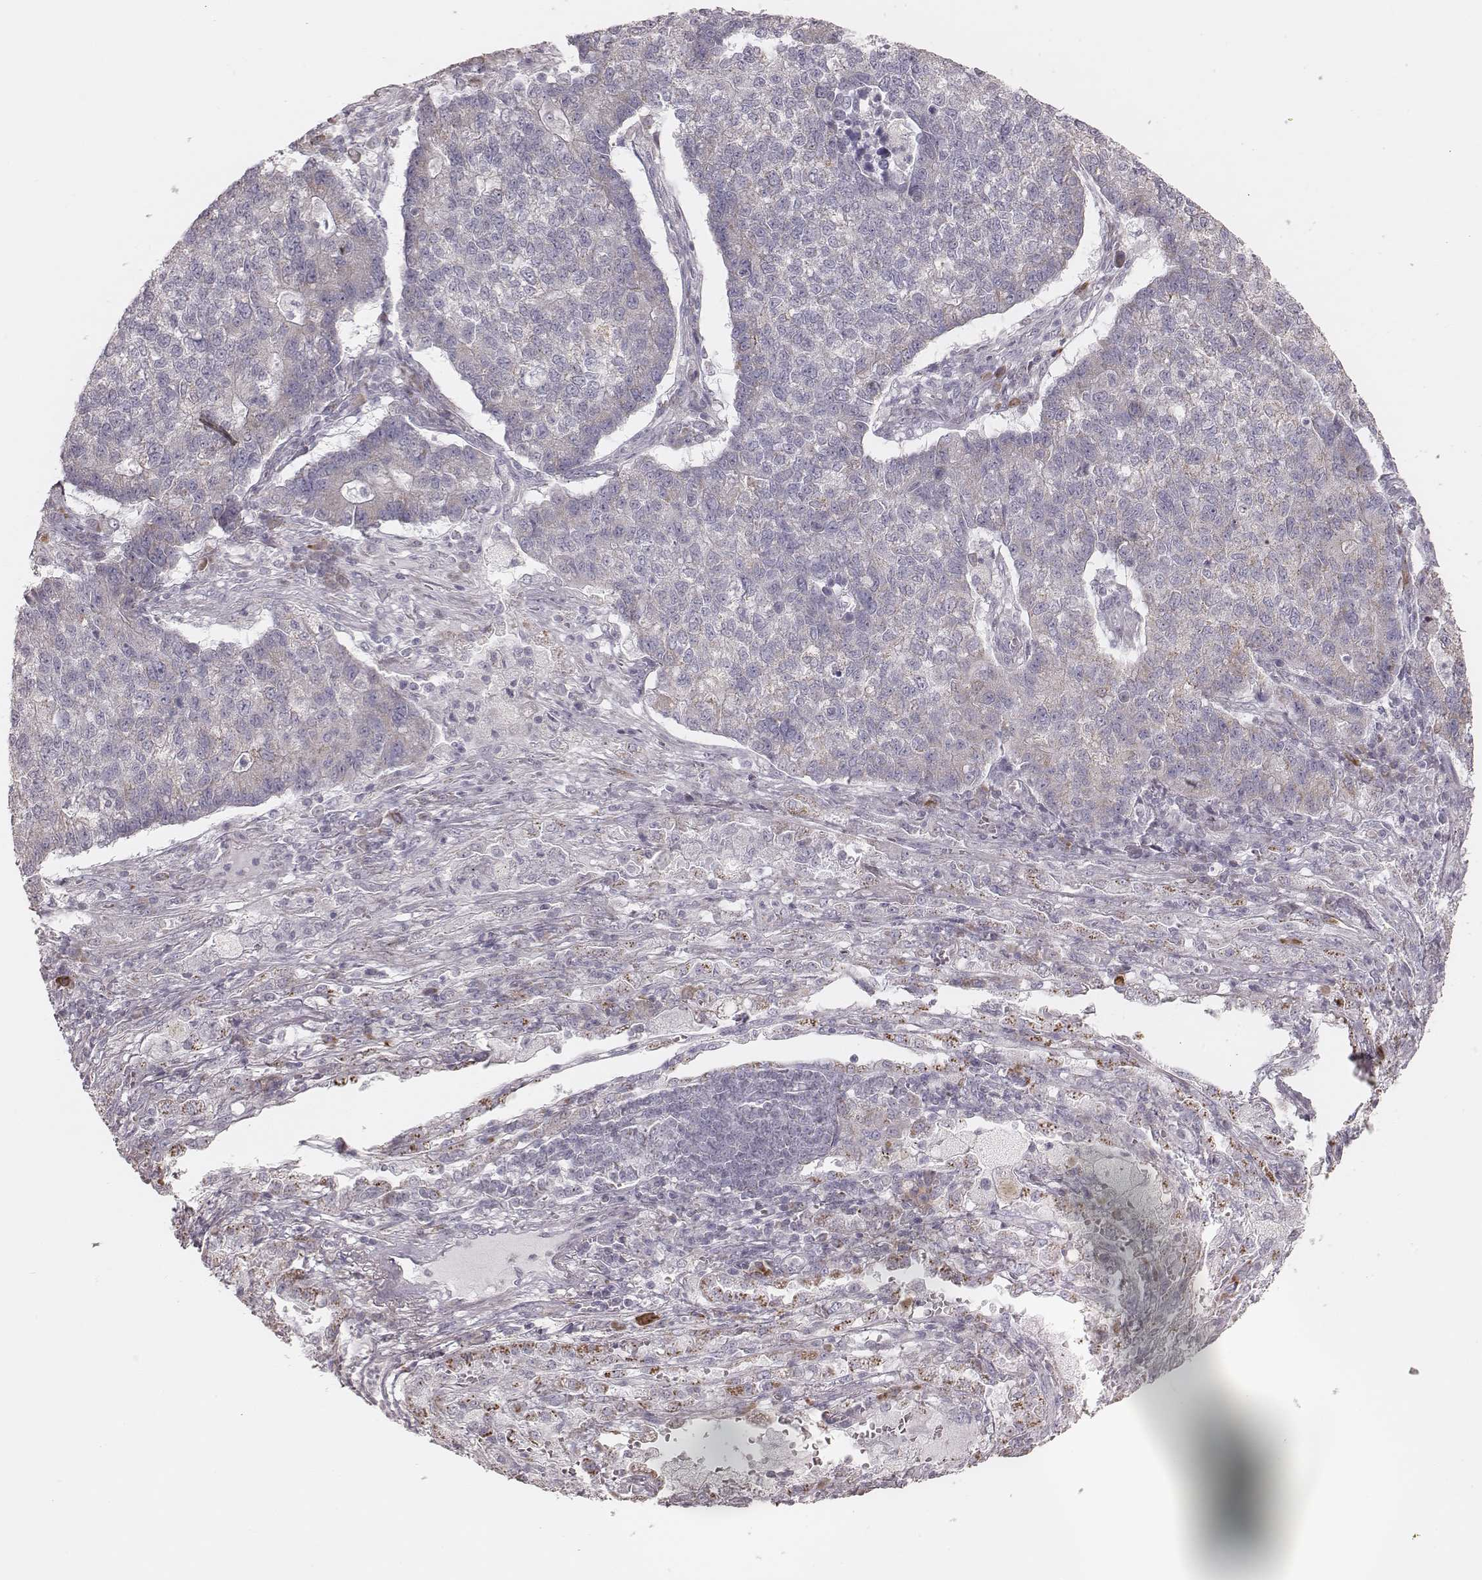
{"staining": {"intensity": "weak", "quantity": "<25%", "location": "cytoplasmic/membranous"}, "tissue": "lung cancer", "cell_type": "Tumor cells", "image_type": "cancer", "snomed": [{"axis": "morphology", "description": "Adenocarcinoma, NOS"}, {"axis": "topography", "description": "Lung"}], "caption": "Lung cancer (adenocarcinoma) stained for a protein using immunohistochemistry (IHC) shows no expression tumor cells.", "gene": "KIF5C", "patient": {"sex": "male", "age": 57}}